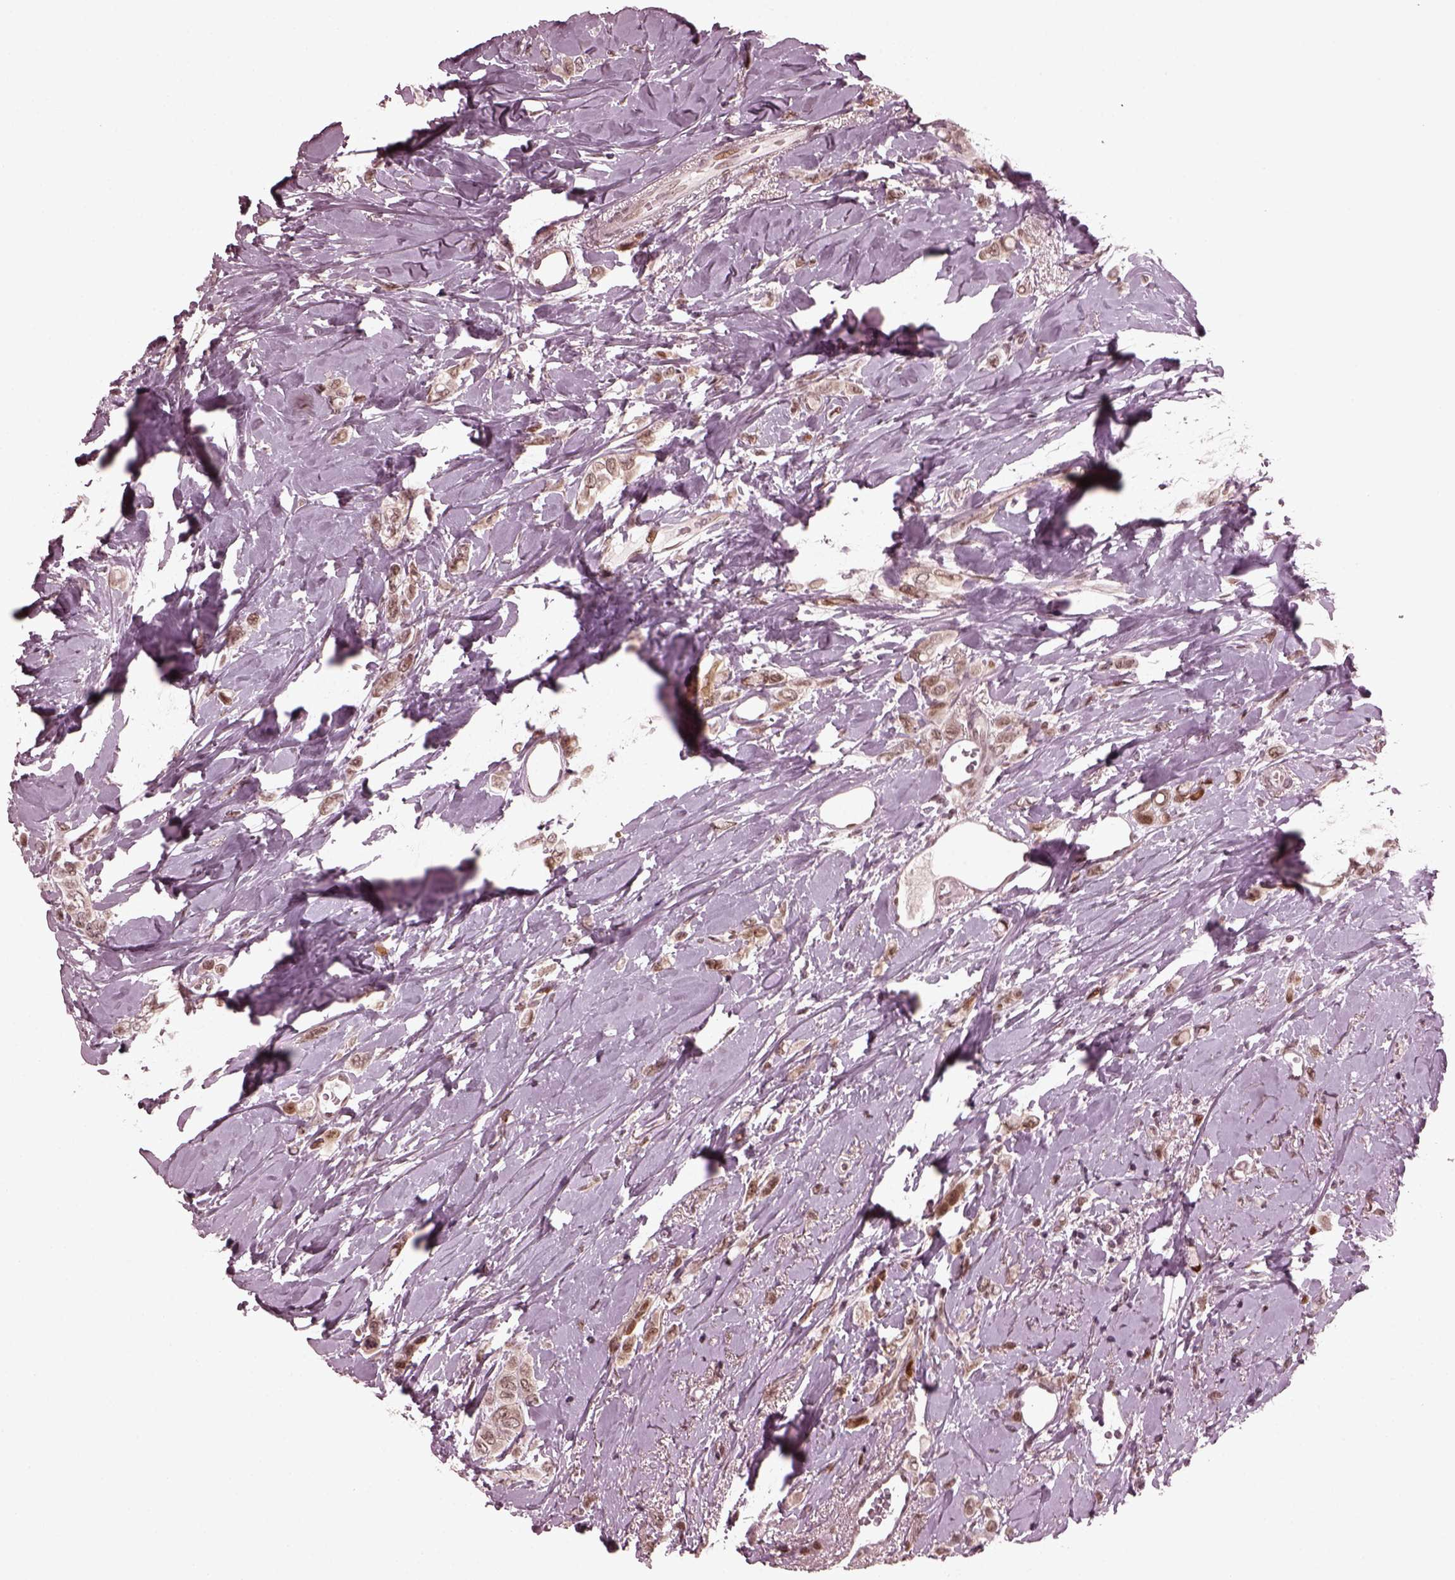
{"staining": {"intensity": "moderate", "quantity": "25%-75%", "location": "cytoplasmic/membranous,nuclear"}, "tissue": "breast cancer", "cell_type": "Tumor cells", "image_type": "cancer", "snomed": [{"axis": "morphology", "description": "Lobular carcinoma"}, {"axis": "topography", "description": "Breast"}], "caption": "An image showing moderate cytoplasmic/membranous and nuclear positivity in about 25%-75% of tumor cells in breast lobular carcinoma, as visualized by brown immunohistochemical staining.", "gene": "TRIB3", "patient": {"sex": "female", "age": 66}}